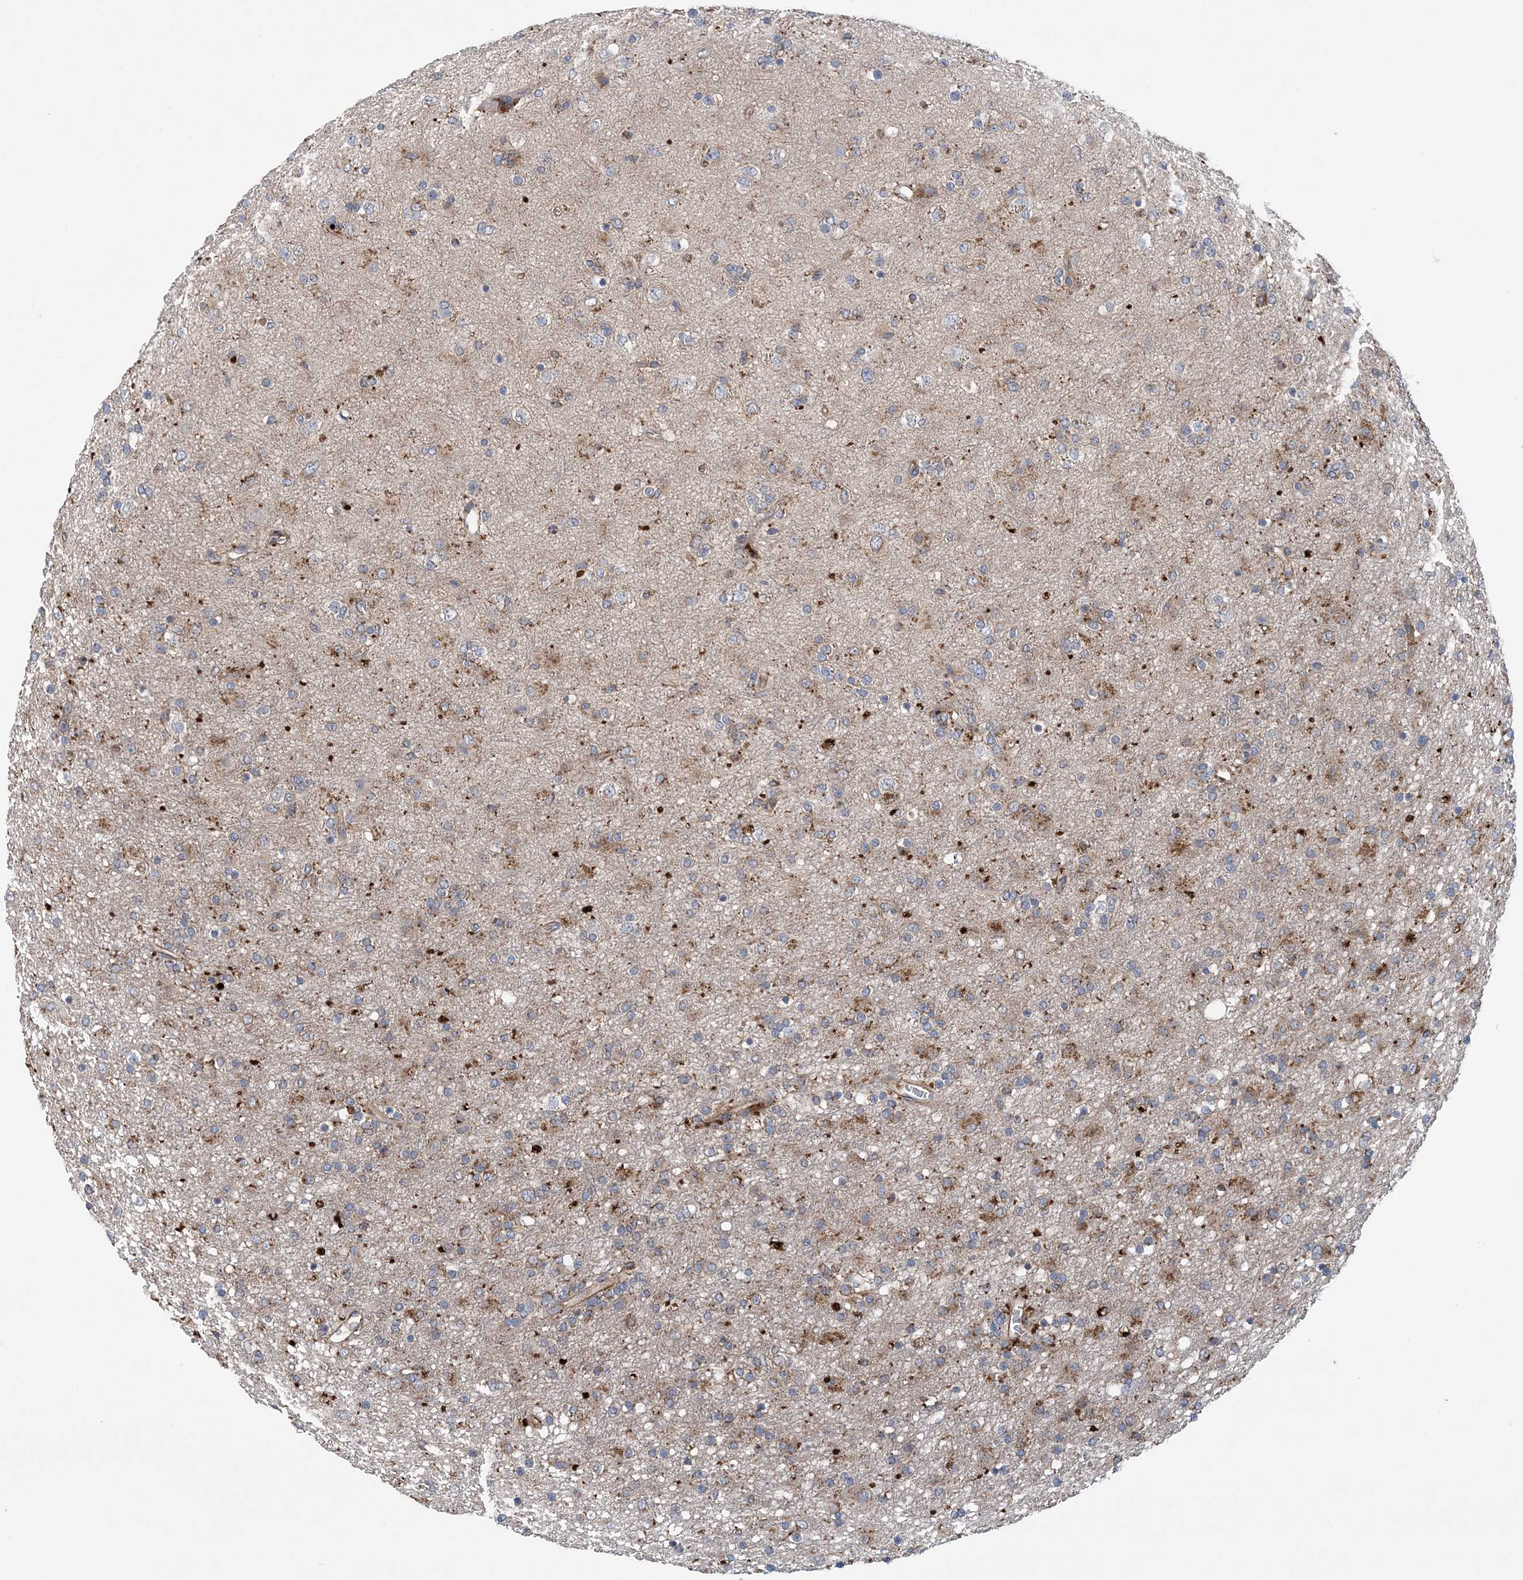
{"staining": {"intensity": "moderate", "quantity": "<25%", "location": "cytoplasmic/membranous"}, "tissue": "glioma", "cell_type": "Tumor cells", "image_type": "cancer", "snomed": [{"axis": "morphology", "description": "Glioma, malignant, Low grade"}, {"axis": "topography", "description": "Brain"}], "caption": "High-power microscopy captured an IHC photomicrograph of glioma, revealing moderate cytoplasmic/membranous positivity in about <25% of tumor cells. (IHC, brightfield microscopy, high magnification).", "gene": "PTTG1IP", "patient": {"sex": "male", "age": 65}}